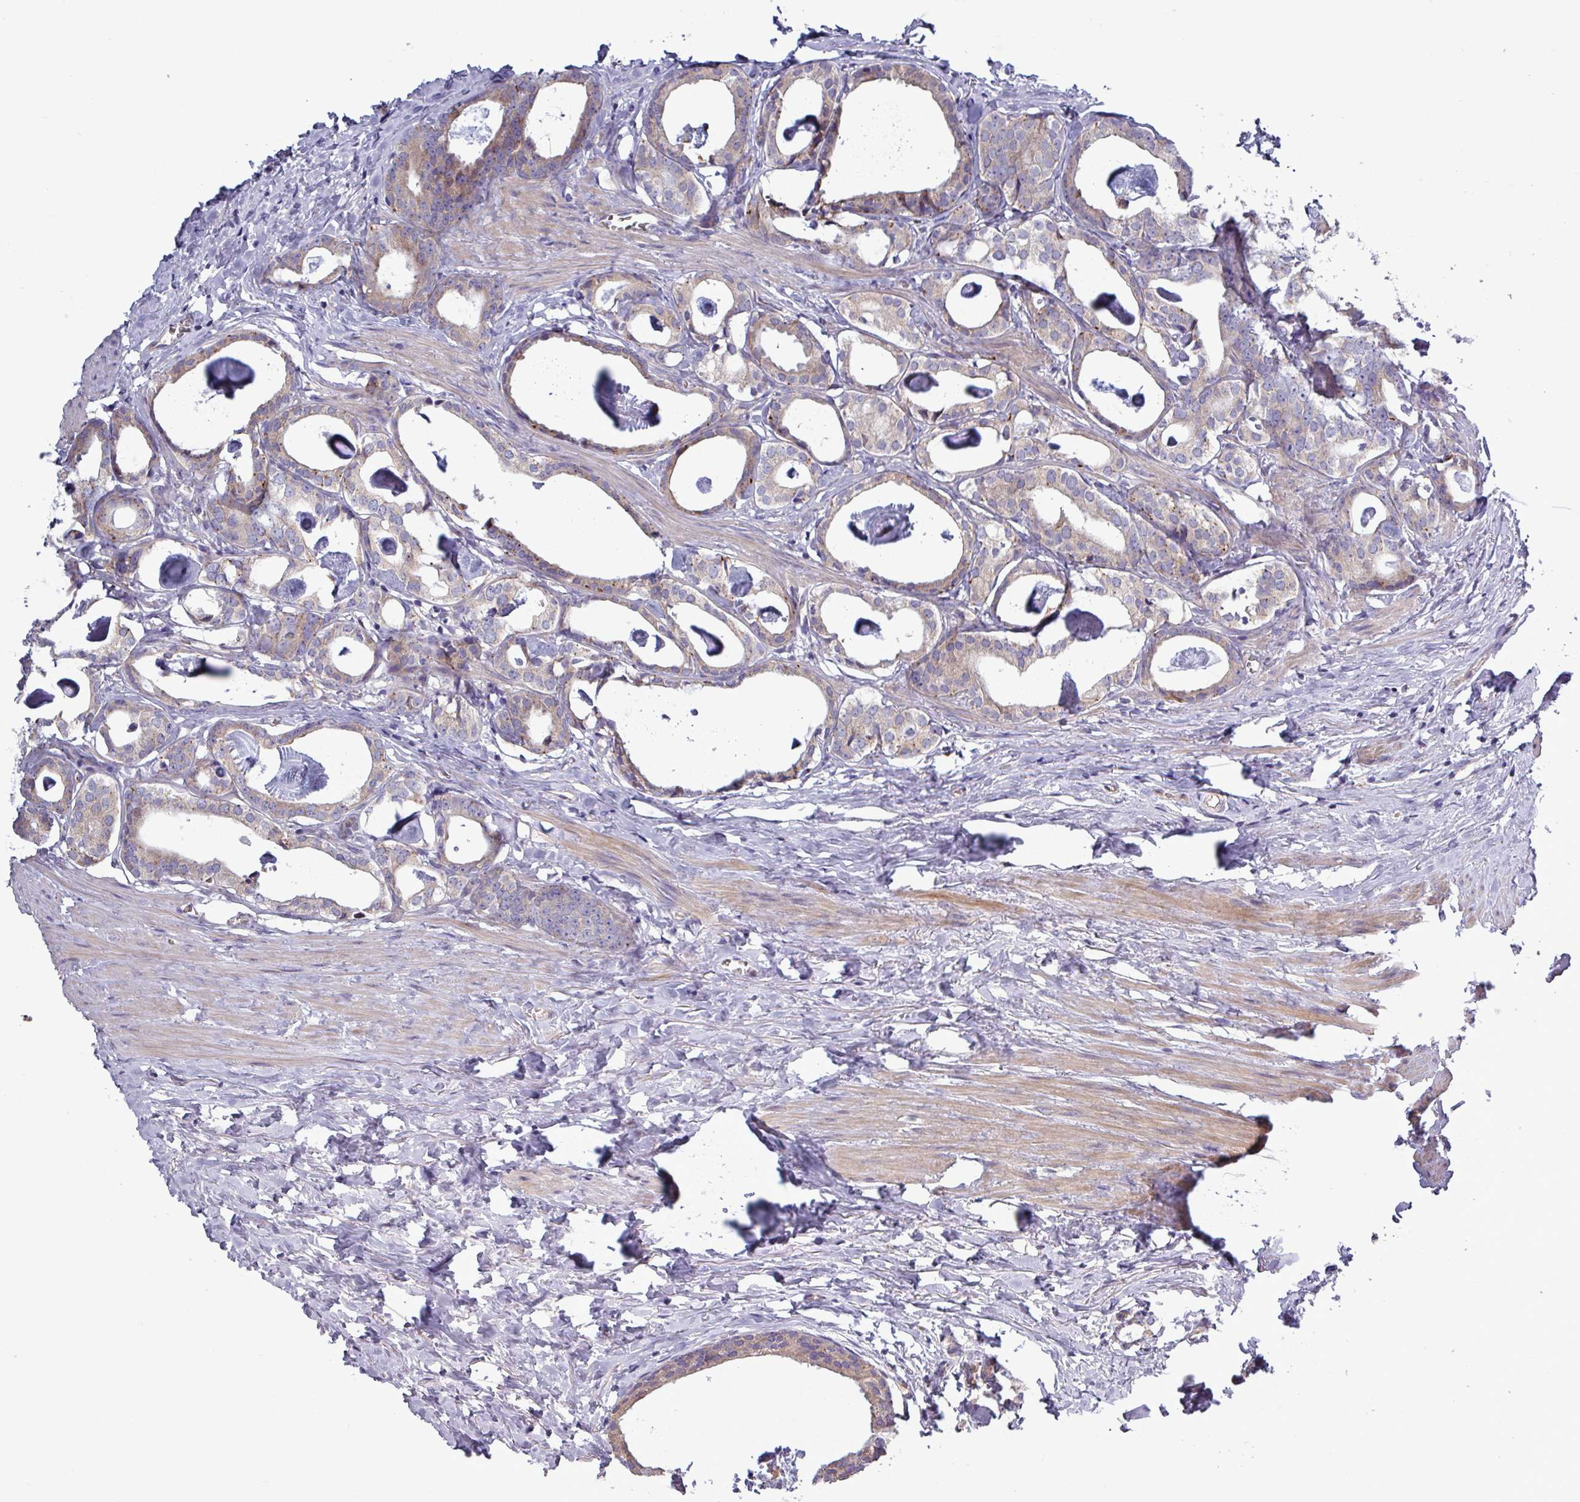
{"staining": {"intensity": "weak", "quantity": "<25%", "location": "cytoplasmic/membranous"}, "tissue": "prostate cancer", "cell_type": "Tumor cells", "image_type": "cancer", "snomed": [{"axis": "morphology", "description": "Adenocarcinoma, Low grade"}, {"axis": "topography", "description": "Prostate"}], "caption": "This is a image of IHC staining of prostate cancer, which shows no staining in tumor cells.", "gene": "PLIN2", "patient": {"sex": "male", "age": 71}}